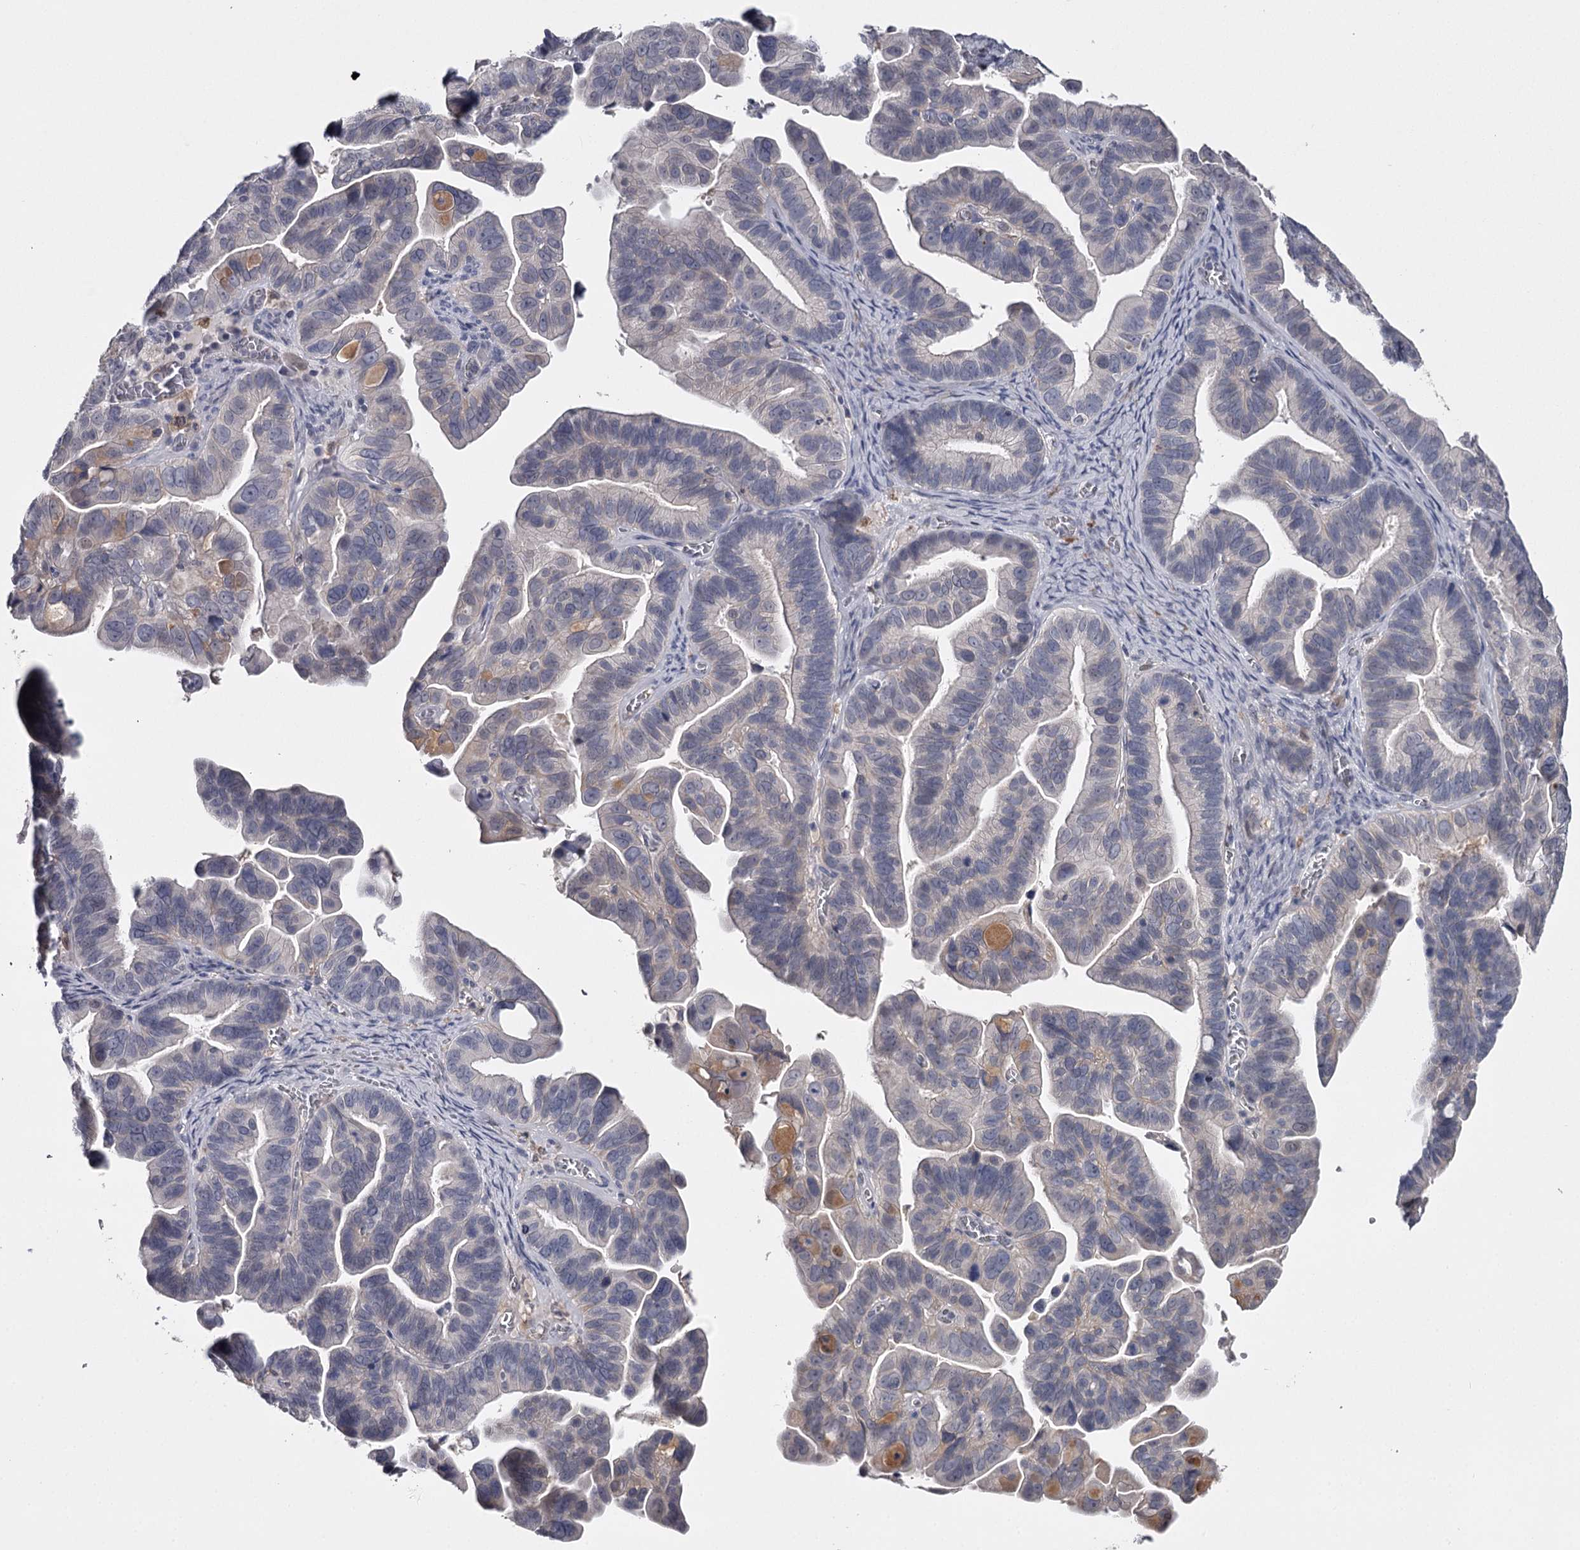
{"staining": {"intensity": "negative", "quantity": "none", "location": "none"}, "tissue": "ovarian cancer", "cell_type": "Tumor cells", "image_type": "cancer", "snomed": [{"axis": "morphology", "description": "Cystadenocarcinoma, serous, NOS"}, {"axis": "topography", "description": "Ovary"}], "caption": "The image displays no significant positivity in tumor cells of ovarian cancer (serous cystadenocarcinoma).", "gene": "FDXACB1", "patient": {"sex": "female", "age": 56}}